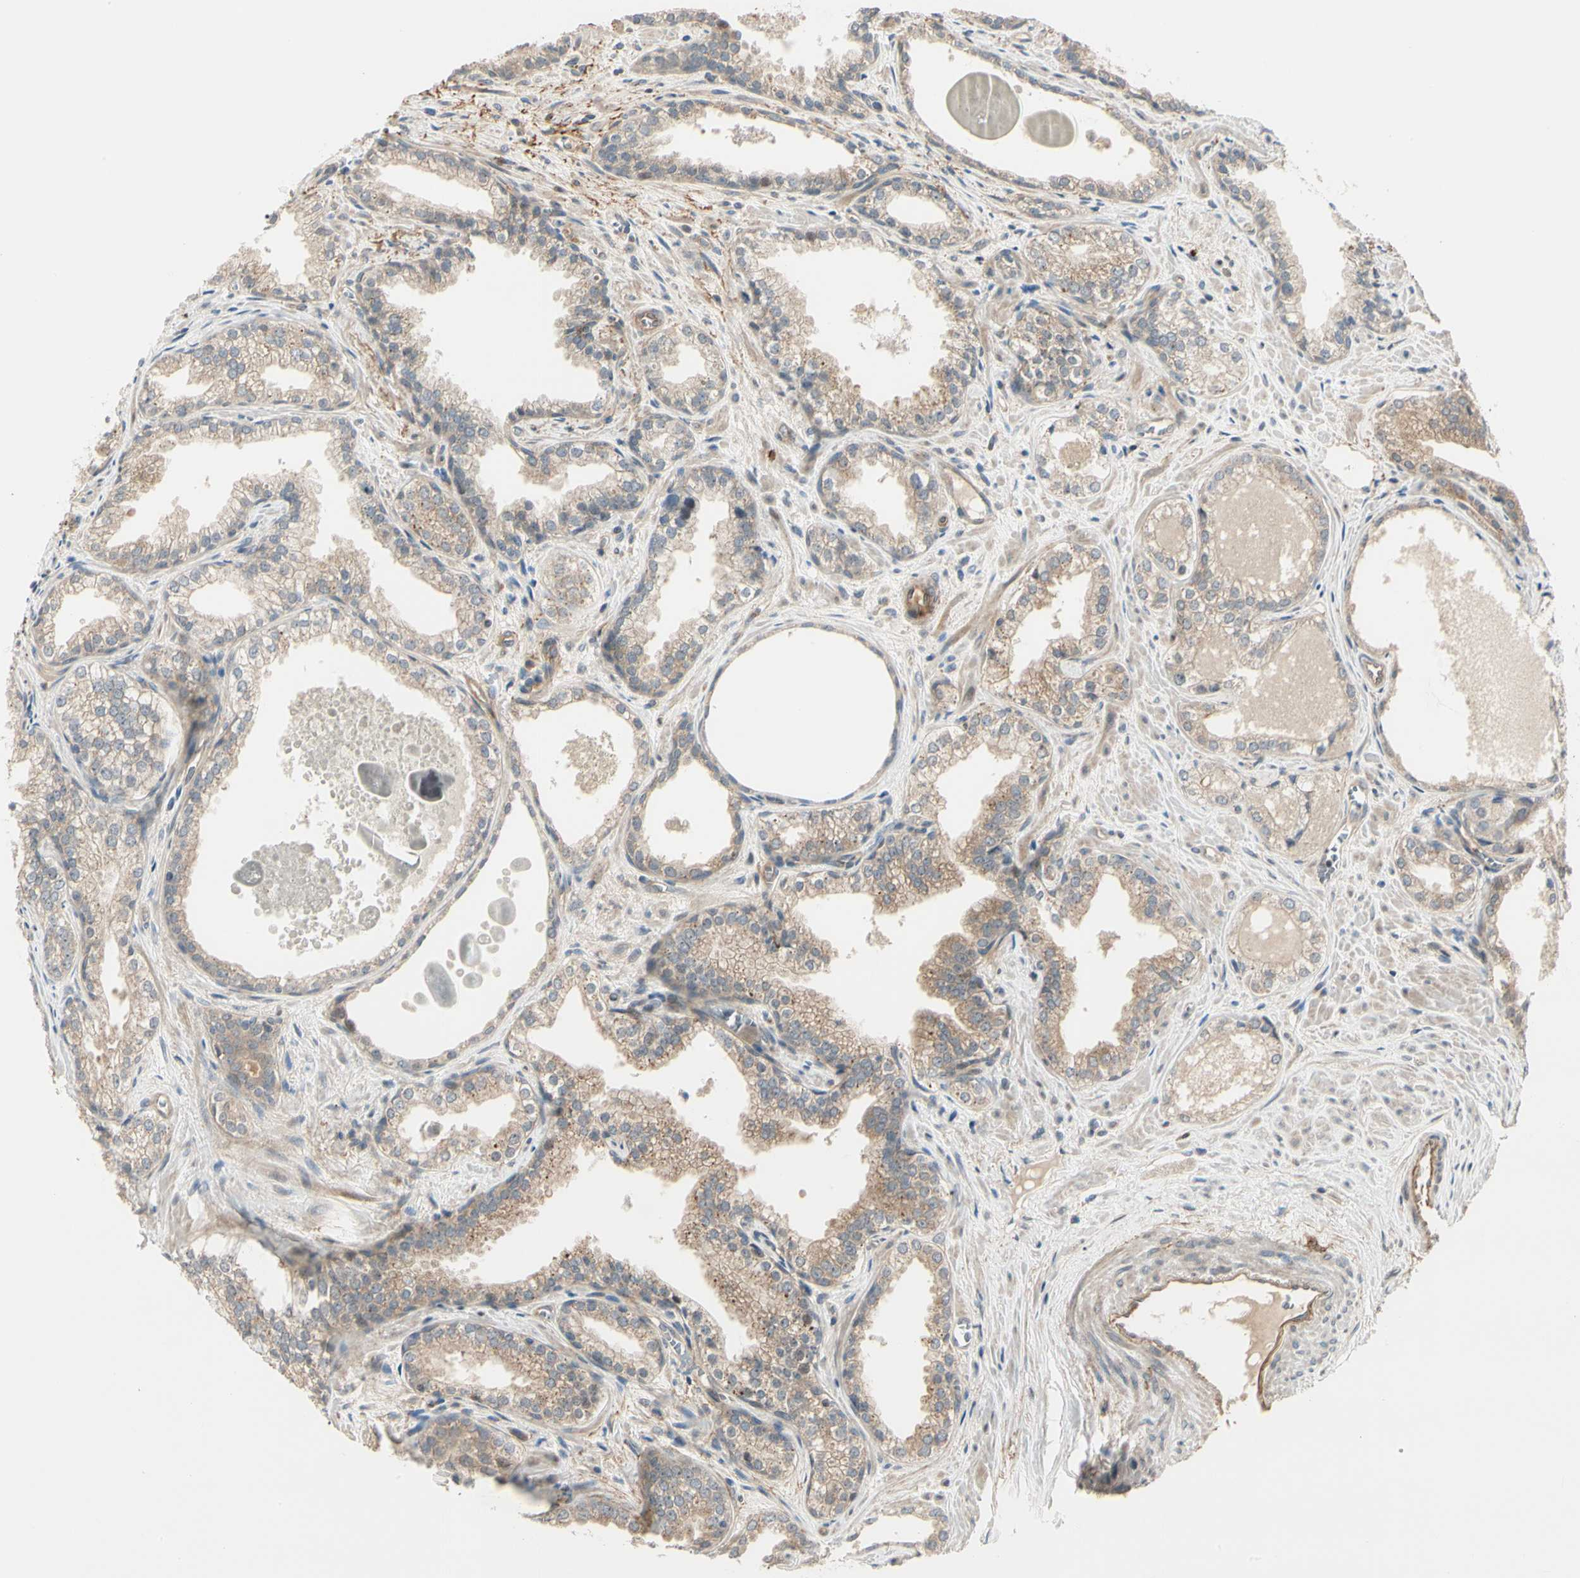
{"staining": {"intensity": "moderate", "quantity": ">75%", "location": "cytoplasmic/membranous"}, "tissue": "prostate cancer", "cell_type": "Tumor cells", "image_type": "cancer", "snomed": [{"axis": "morphology", "description": "Adenocarcinoma, Low grade"}, {"axis": "topography", "description": "Prostate"}], "caption": "Protein staining exhibits moderate cytoplasmic/membranous expression in approximately >75% of tumor cells in prostate cancer.", "gene": "F2R", "patient": {"sex": "male", "age": 60}}